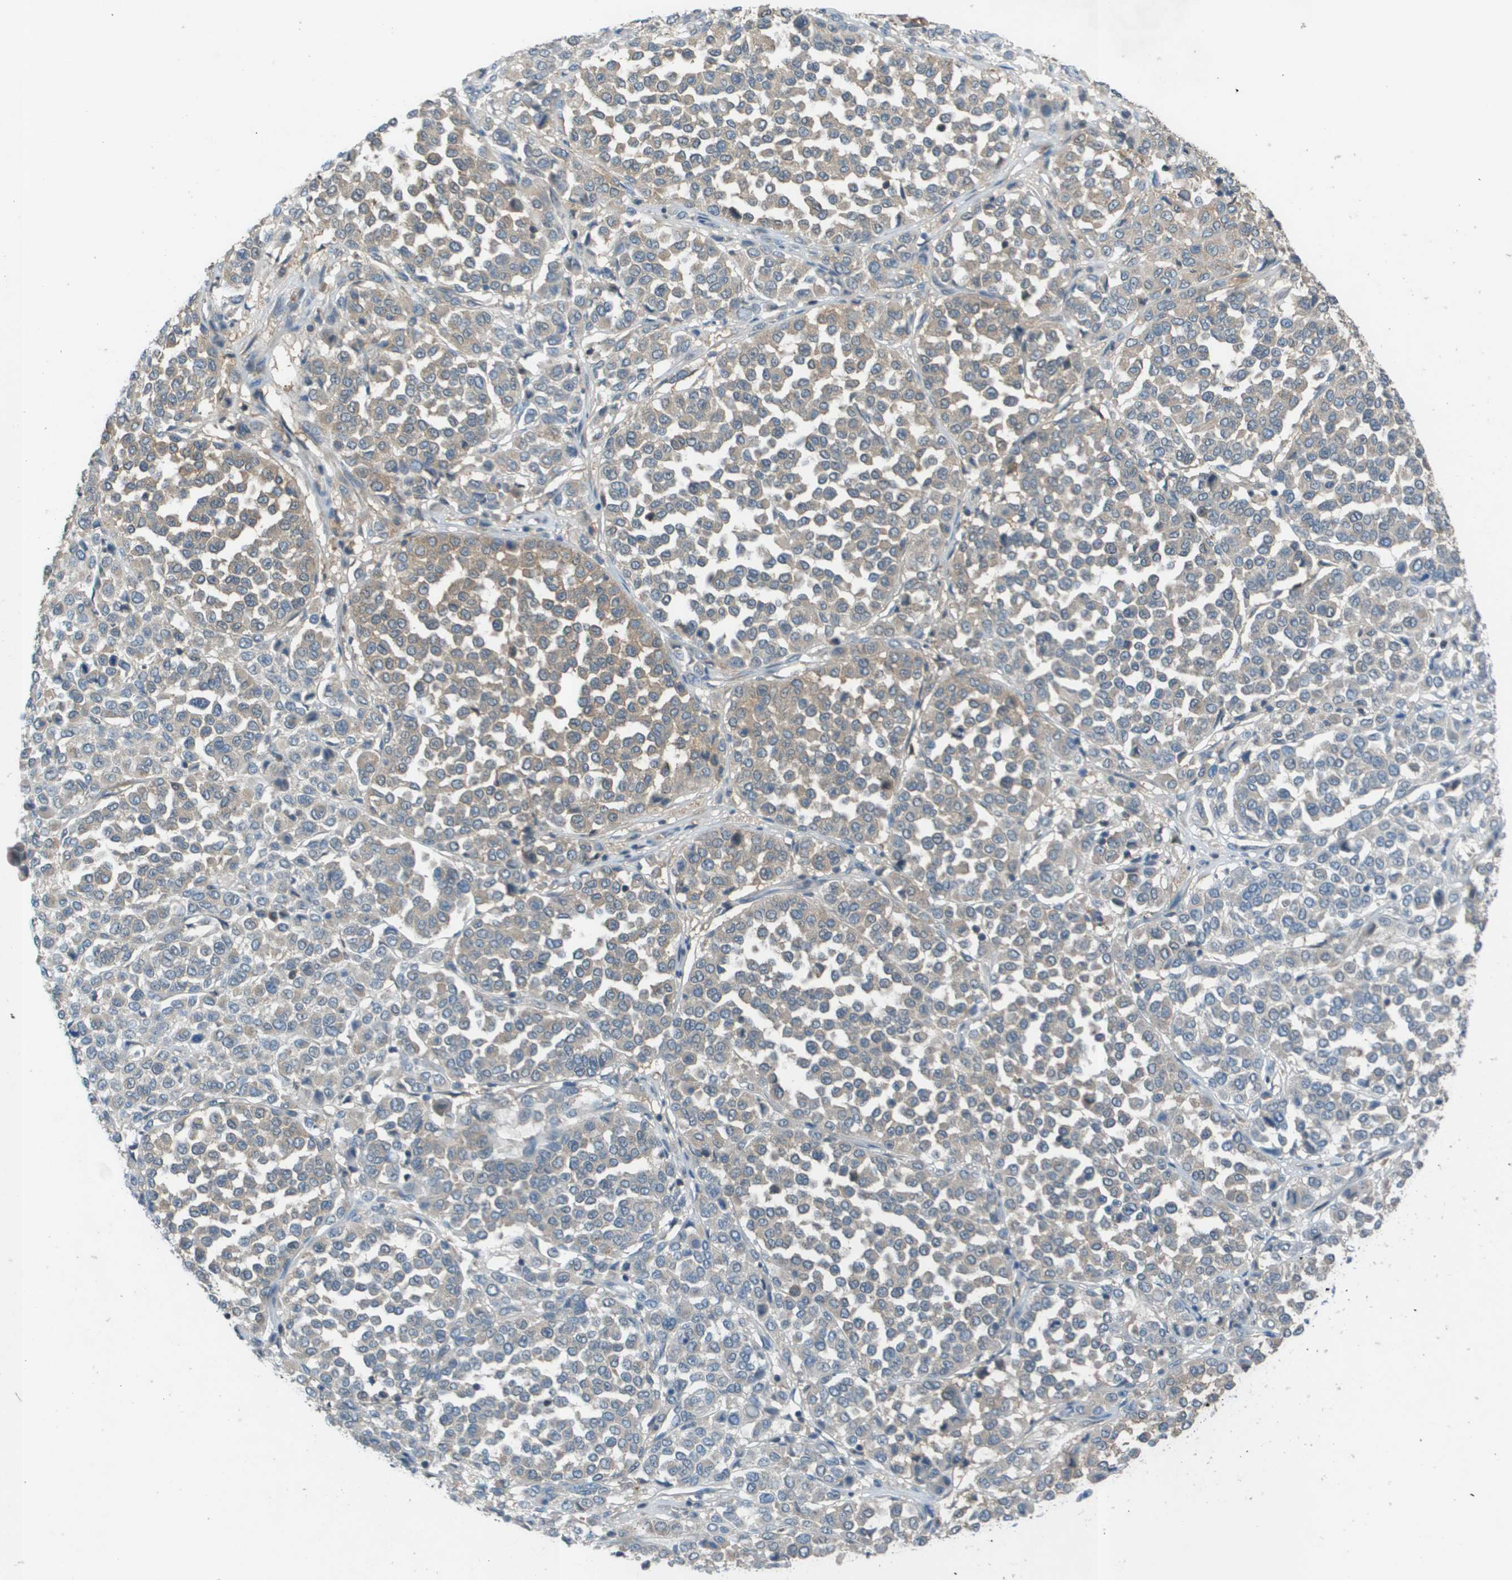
{"staining": {"intensity": "weak", "quantity": "25%-75%", "location": "cytoplasmic/membranous"}, "tissue": "melanoma", "cell_type": "Tumor cells", "image_type": "cancer", "snomed": [{"axis": "morphology", "description": "Malignant melanoma, Metastatic site"}, {"axis": "topography", "description": "Pancreas"}], "caption": "IHC histopathology image of neoplastic tissue: melanoma stained using immunohistochemistry exhibits low levels of weak protein expression localized specifically in the cytoplasmic/membranous of tumor cells, appearing as a cytoplasmic/membranous brown color.", "gene": "CAMK4", "patient": {"sex": "female", "age": 30}}